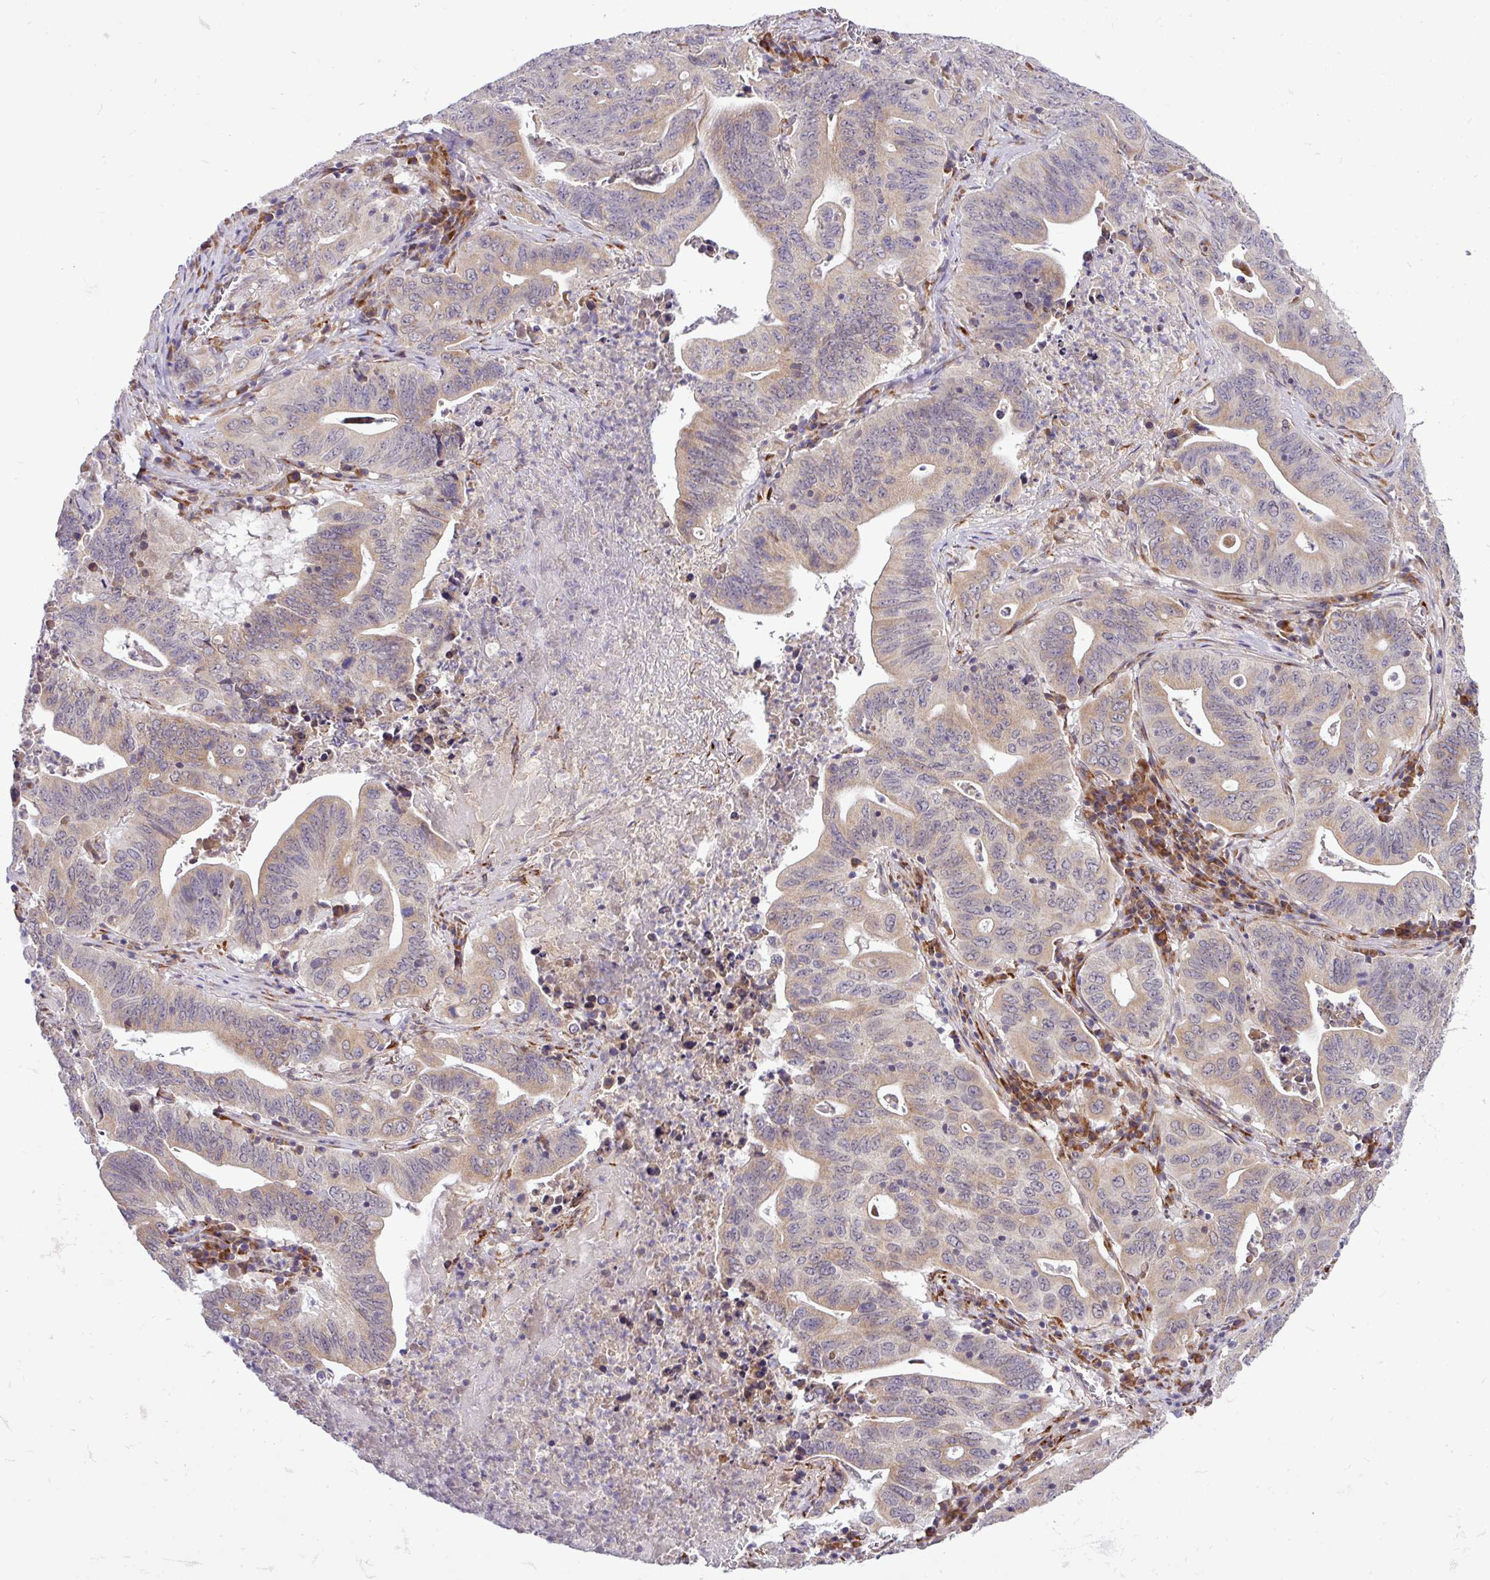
{"staining": {"intensity": "weak", "quantity": ">75%", "location": "cytoplasmic/membranous"}, "tissue": "lung cancer", "cell_type": "Tumor cells", "image_type": "cancer", "snomed": [{"axis": "morphology", "description": "Adenocarcinoma, NOS"}, {"axis": "topography", "description": "Lung"}], "caption": "This photomicrograph reveals lung cancer (adenocarcinoma) stained with IHC to label a protein in brown. The cytoplasmic/membranous of tumor cells show weak positivity for the protein. Nuclei are counter-stained blue.", "gene": "TM2D2", "patient": {"sex": "female", "age": 60}}